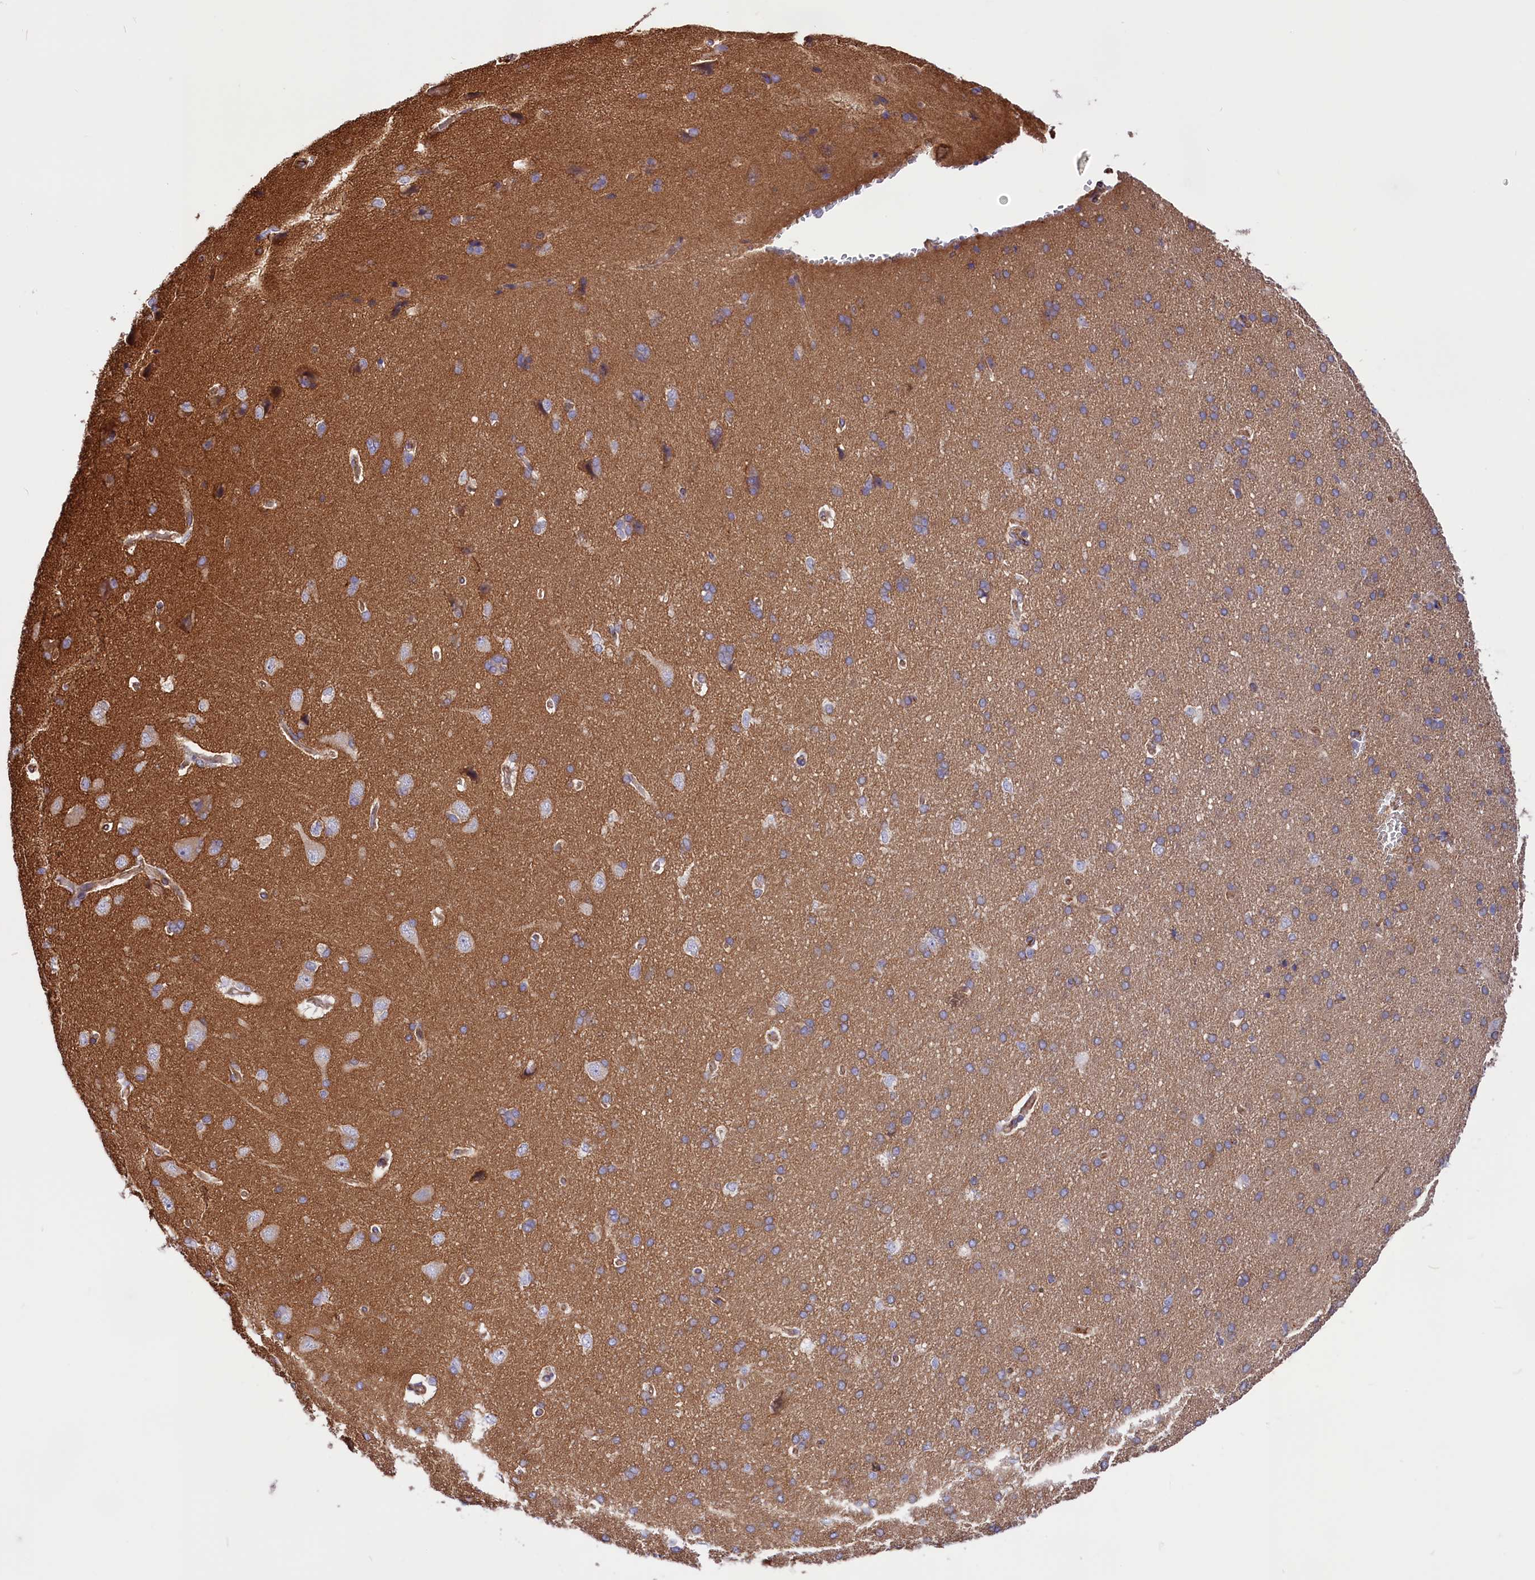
{"staining": {"intensity": "negative", "quantity": "none", "location": "none"}, "tissue": "cerebral cortex", "cell_type": "Endothelial cells", "image_type": "normal", "snomed": [{"axis": "morphology", "description": "Normal tissue, NOS"}, {"axis": "topography", "description": "Cerebral cortex"}], "caption": "Immunohistochemistry of unremarkable human cerebral cortex shows no staining in endothelial cells. The staining is performed using DAB (3,3'-diaminobenzidine) brown chromogen with nuclei counter-stained in using hematoxylin.", "gene": "CD99L2", "patient": {"sex": "male", "age": 62}}